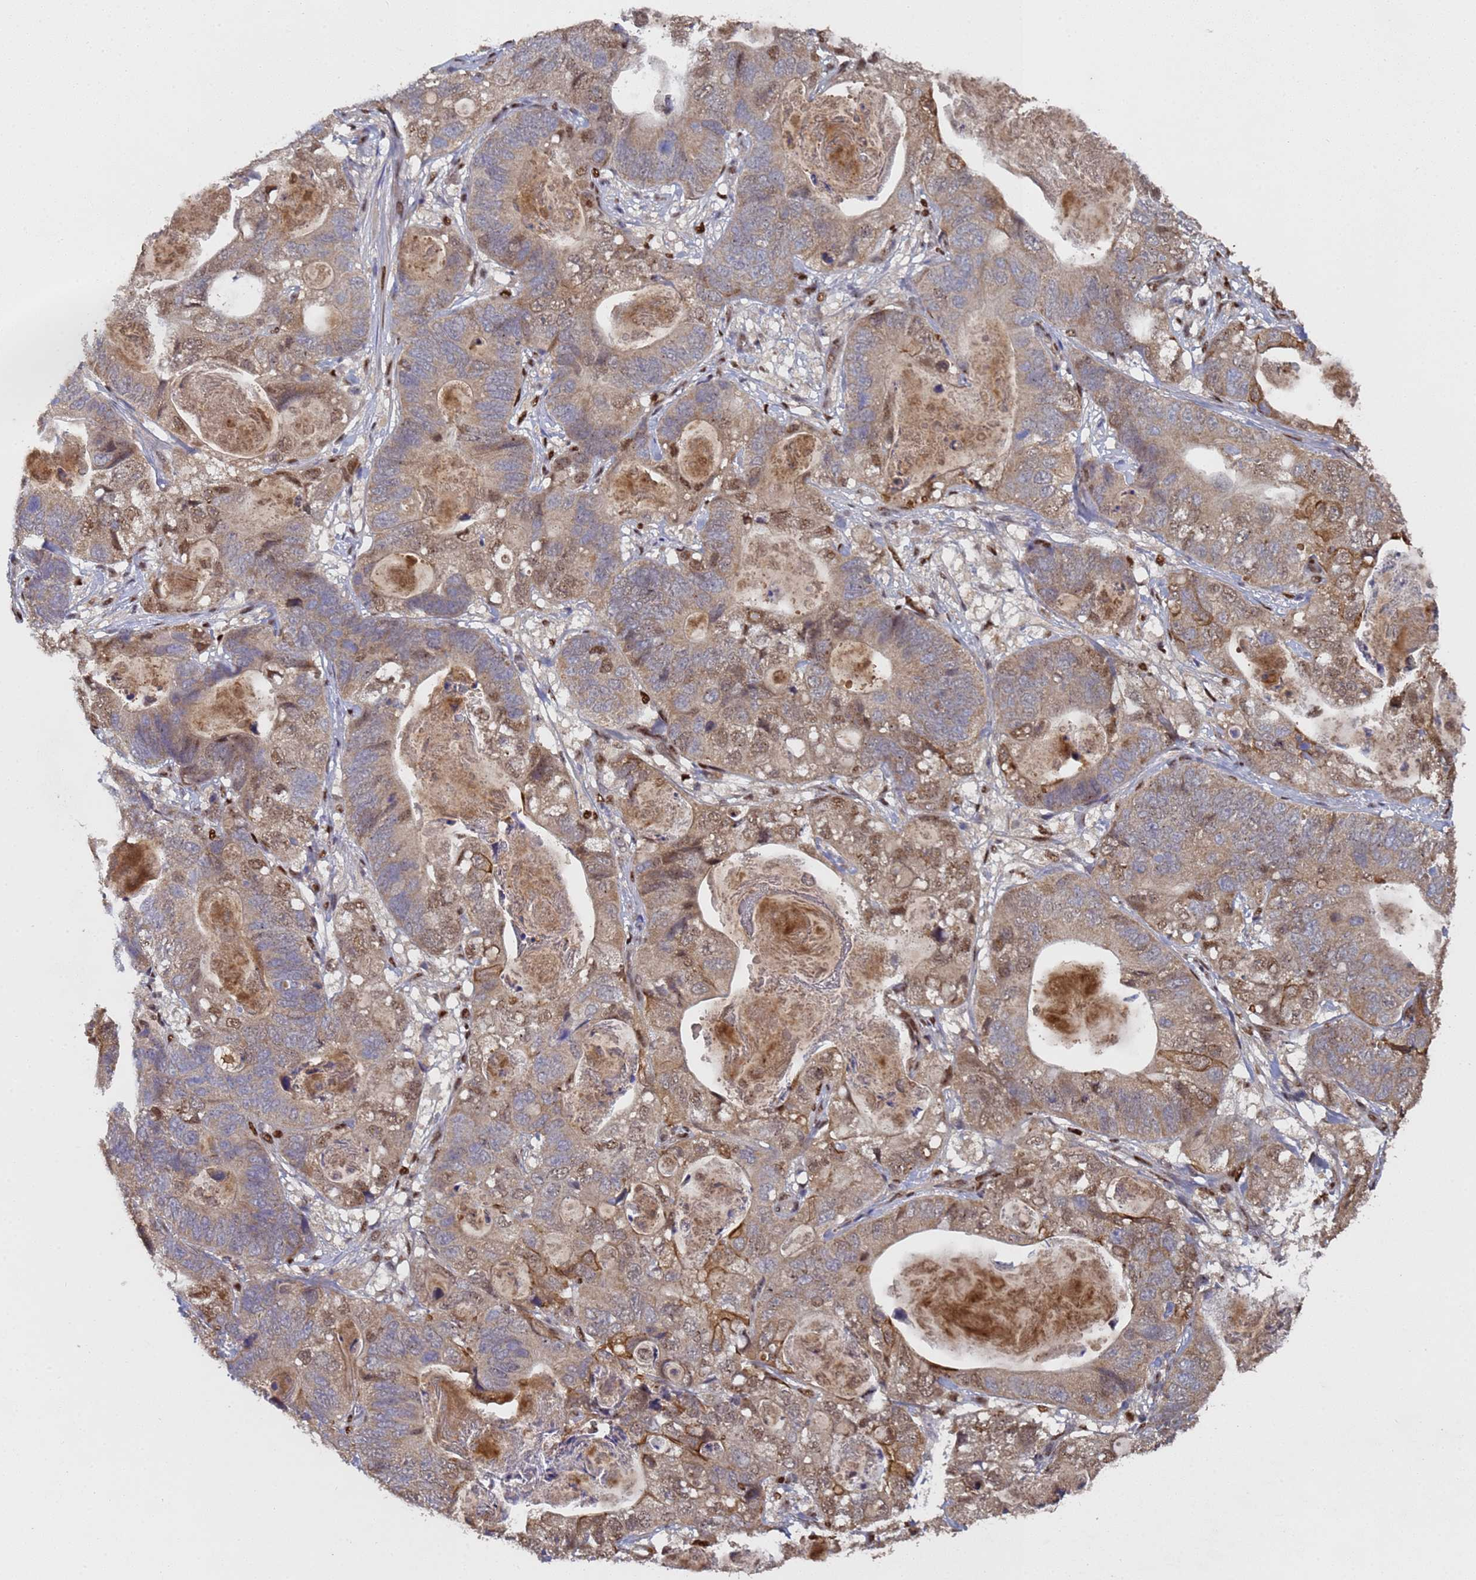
{"staining": {"intensity": "weak", "quantity": "25%-75%", "location": "cytoplasmic/membranous,nuclear"}, "tissue": "stomach cancer", "cell_type": "Tumor cells", "image_type": "cancer", "snomed": [{"axis": "morphology", "description": "Normal tissue, NOS"}, {"axis": "morphology", "description": "Adenocarcinoma, NOS"}, {"axis": "topography", "description": "Stomach"}], "caption": "A low amount of weak cytoplasmic/membranous and nuclear expression is identified in approximately 25%-75% of tumor cells in stomach adenocarcinoma tissue. (IHC, brightfield microscopy, high magnification).", "gene": "SECISBP2", "patient": {"sex": "female", "age": 89}}